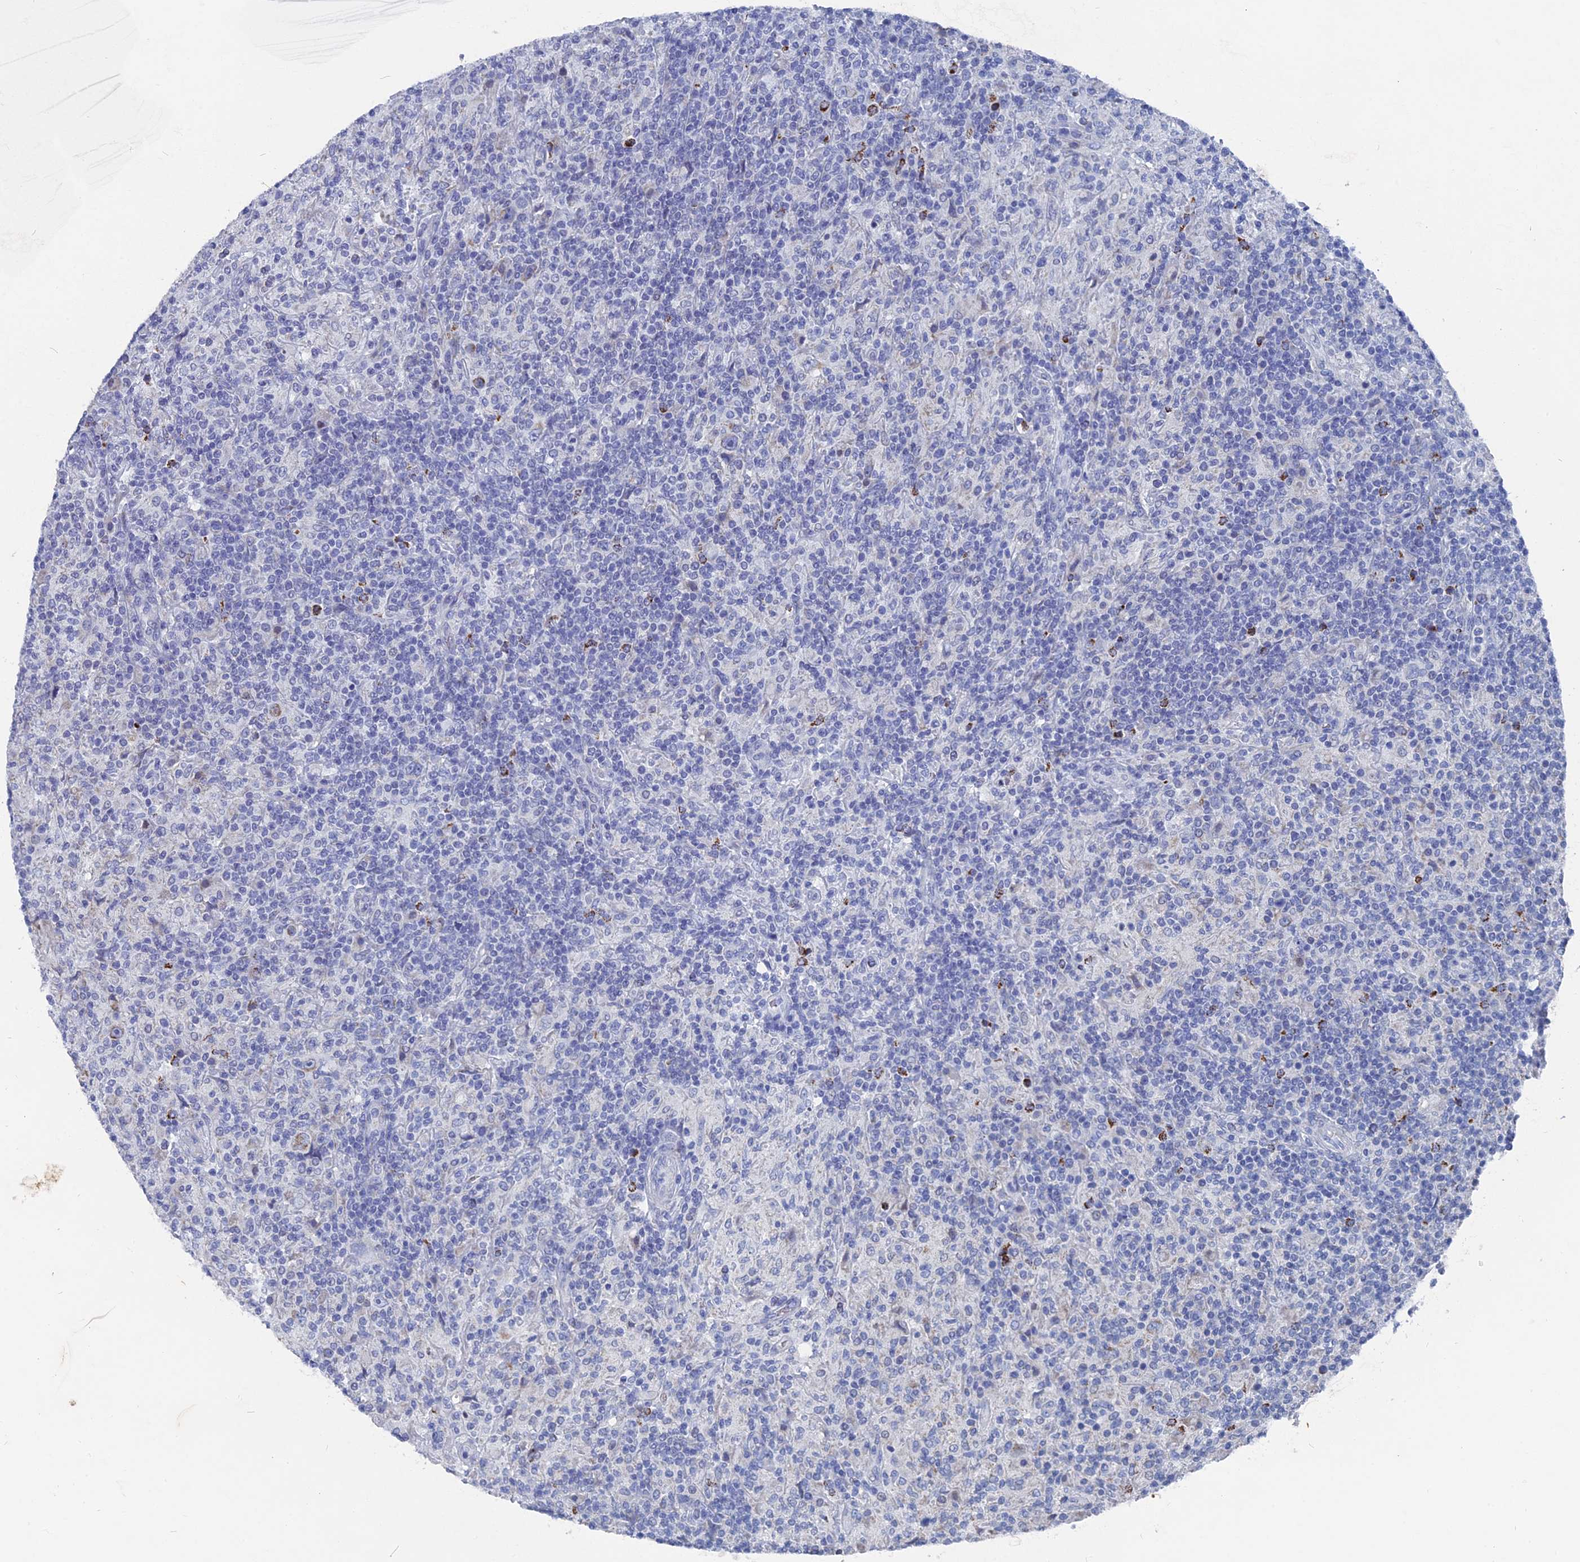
{"staining": {"intensity": "negative", "quantity": "none", "location": "none"}, "tissue": "lymphoma", "cell_type": "Tumor cells", "image_type": "cancer", "snomed": [{"axis": "morphology", "description": "Hodgkin's disease, NOS"}, {"axis": "topography", "description": "Lymph node"}], "caption": "There is no significant staining in tumor cells of lymphoma.", "gene": "HIGD1A", "patient": {"sex": "male", "age": 70}}